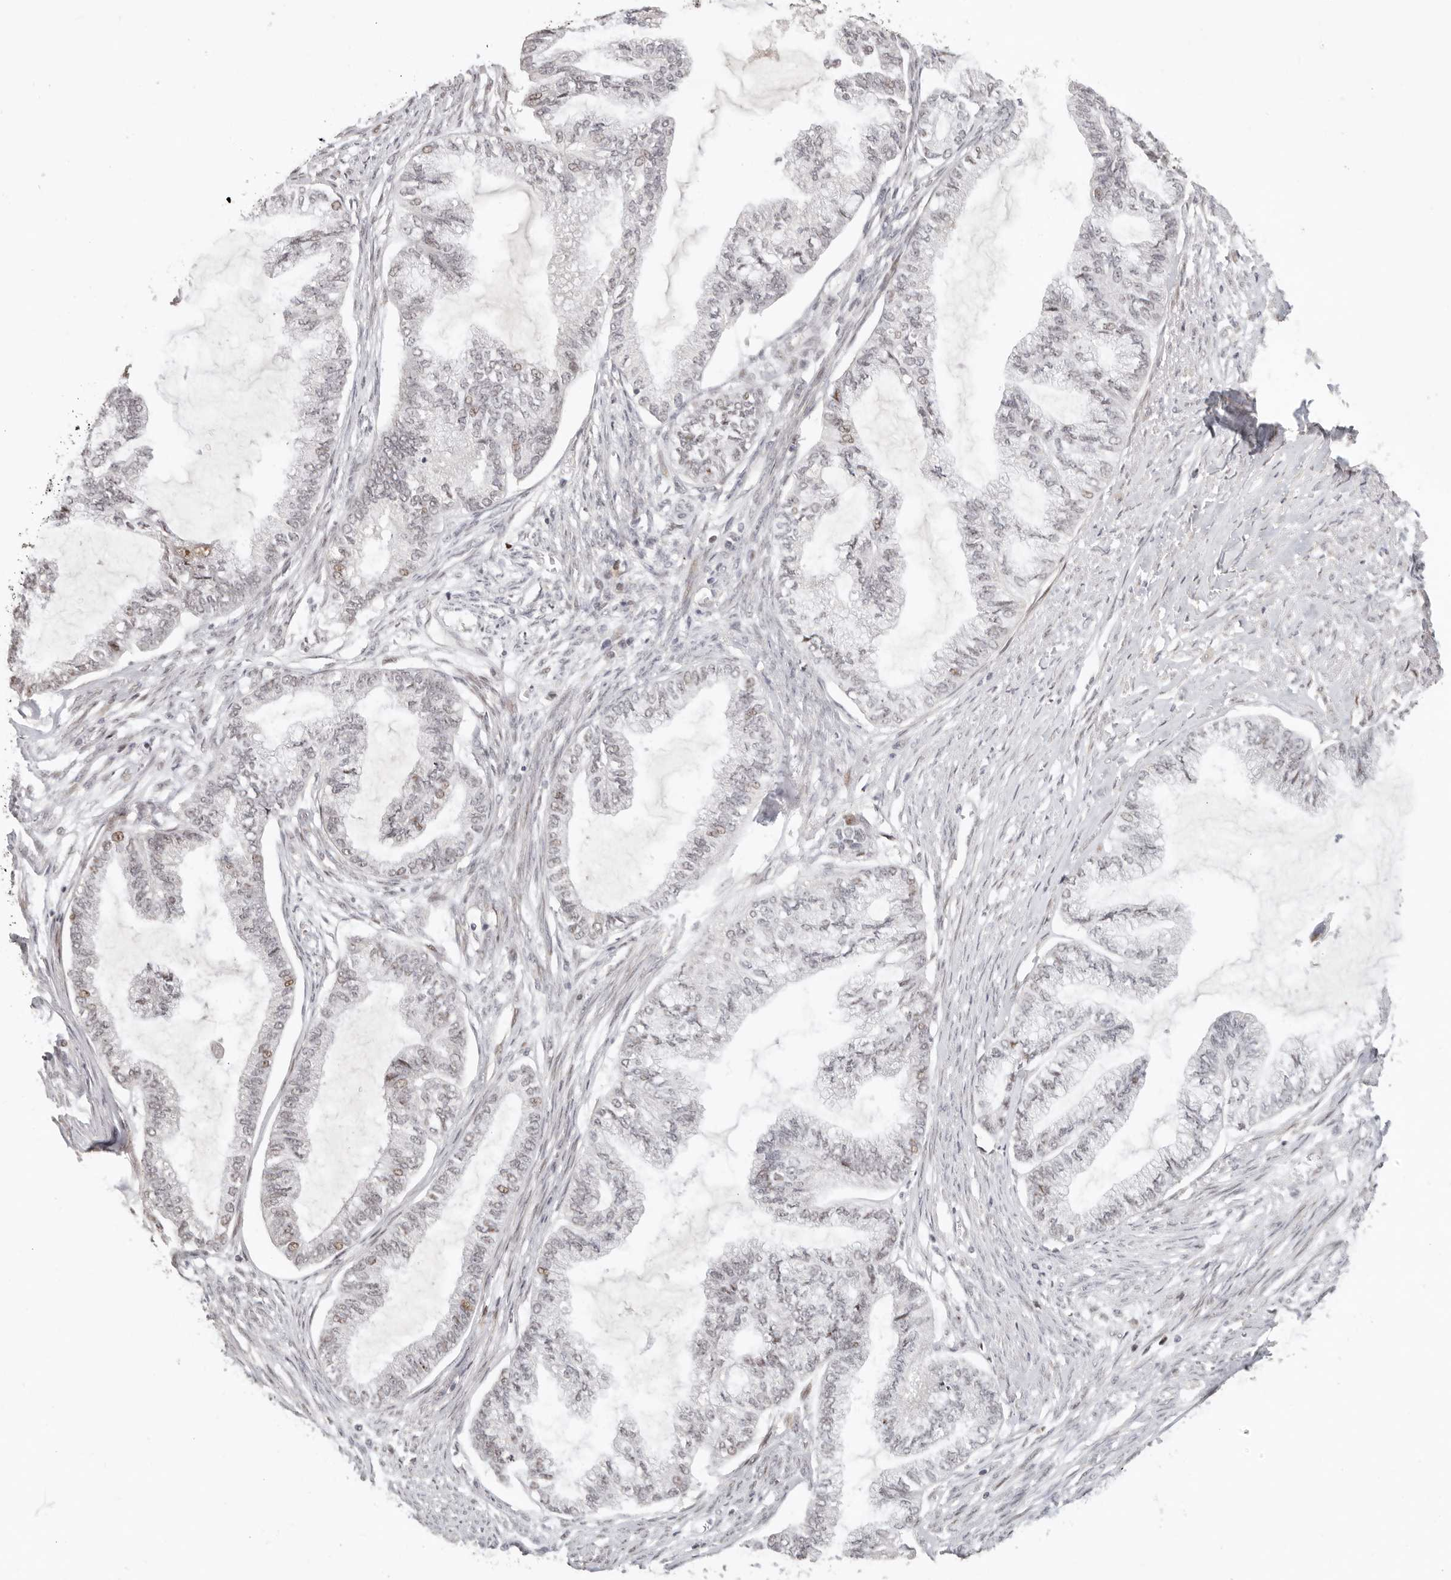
{"staining": {"intensity": "weak", "quantity": "<25%", "location": "nuclear"}, "tissue": "endometrial cancer", "cell_type": "Tumor cells", "image_type": "cancer", "snomed": [{"axis": "morphology", "description": "Adenocarcinoma, NOS"}, {"axis": "topography", "description": "Endometrium"}], "caption": "A histopathology image of human endometrial cancer is negative for staining in tumor cells.", "gene": "GPBP1L1", "patient": {"sex": "female", "age": 86}}